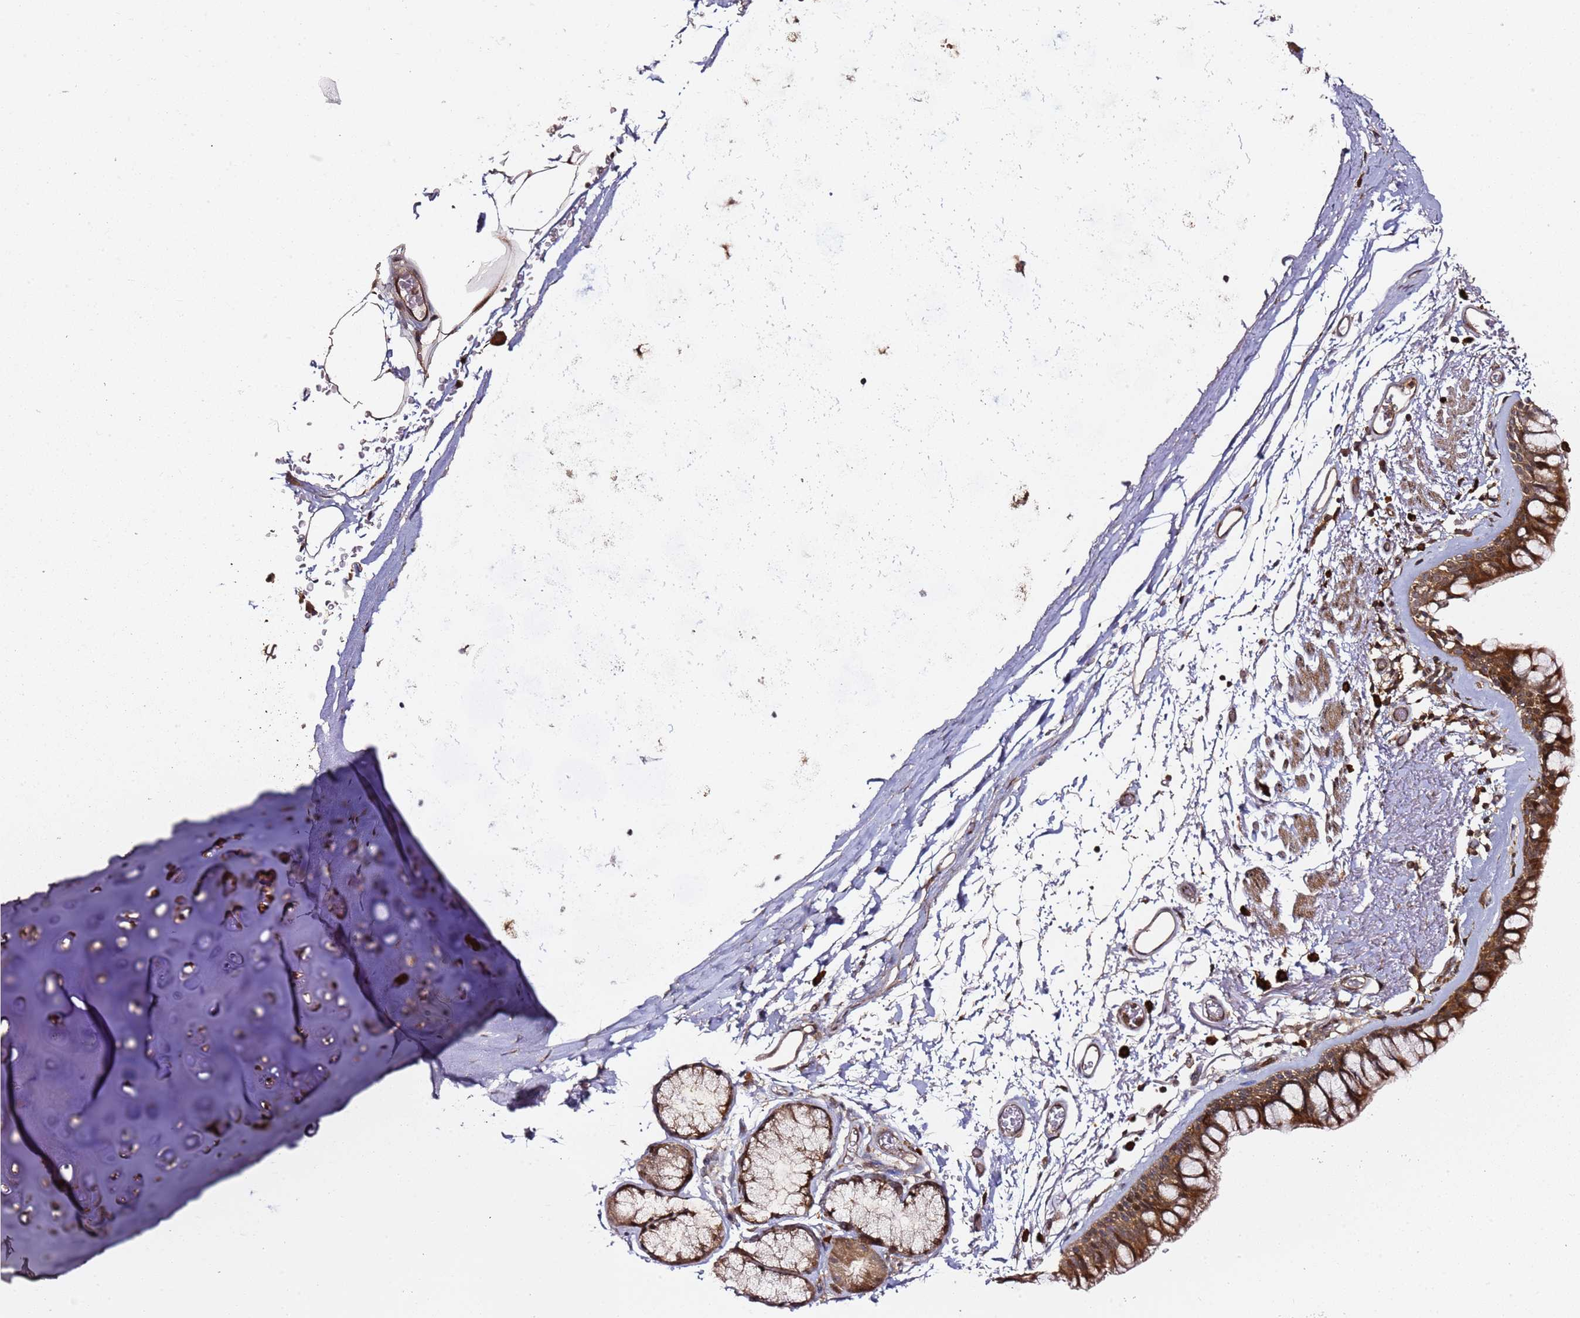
{"staining": {"intensity": "strong", "quantity": ">75%", "location": "cytoplasmic/membranous"}, "tissue": "bronchus", "cell_type": "Respiratory epithelial cells", "image_type": "normal", "snomed": [{"axis": "morphology", "description": "Normal tissue, NOS"}, {"axis": "topography", "description": "Bronchus"}], "caption": "Immunohistochemistry (IHC) (DAB (3,3'-diaminobenzidine)) staining of normal human bronchus displays strong cytoplasmic/membranous protein positivity in about >75% of respiratory epithelial cells.", "gene": "PRMT7", "patient": {"sex": "male", "age": 65}}